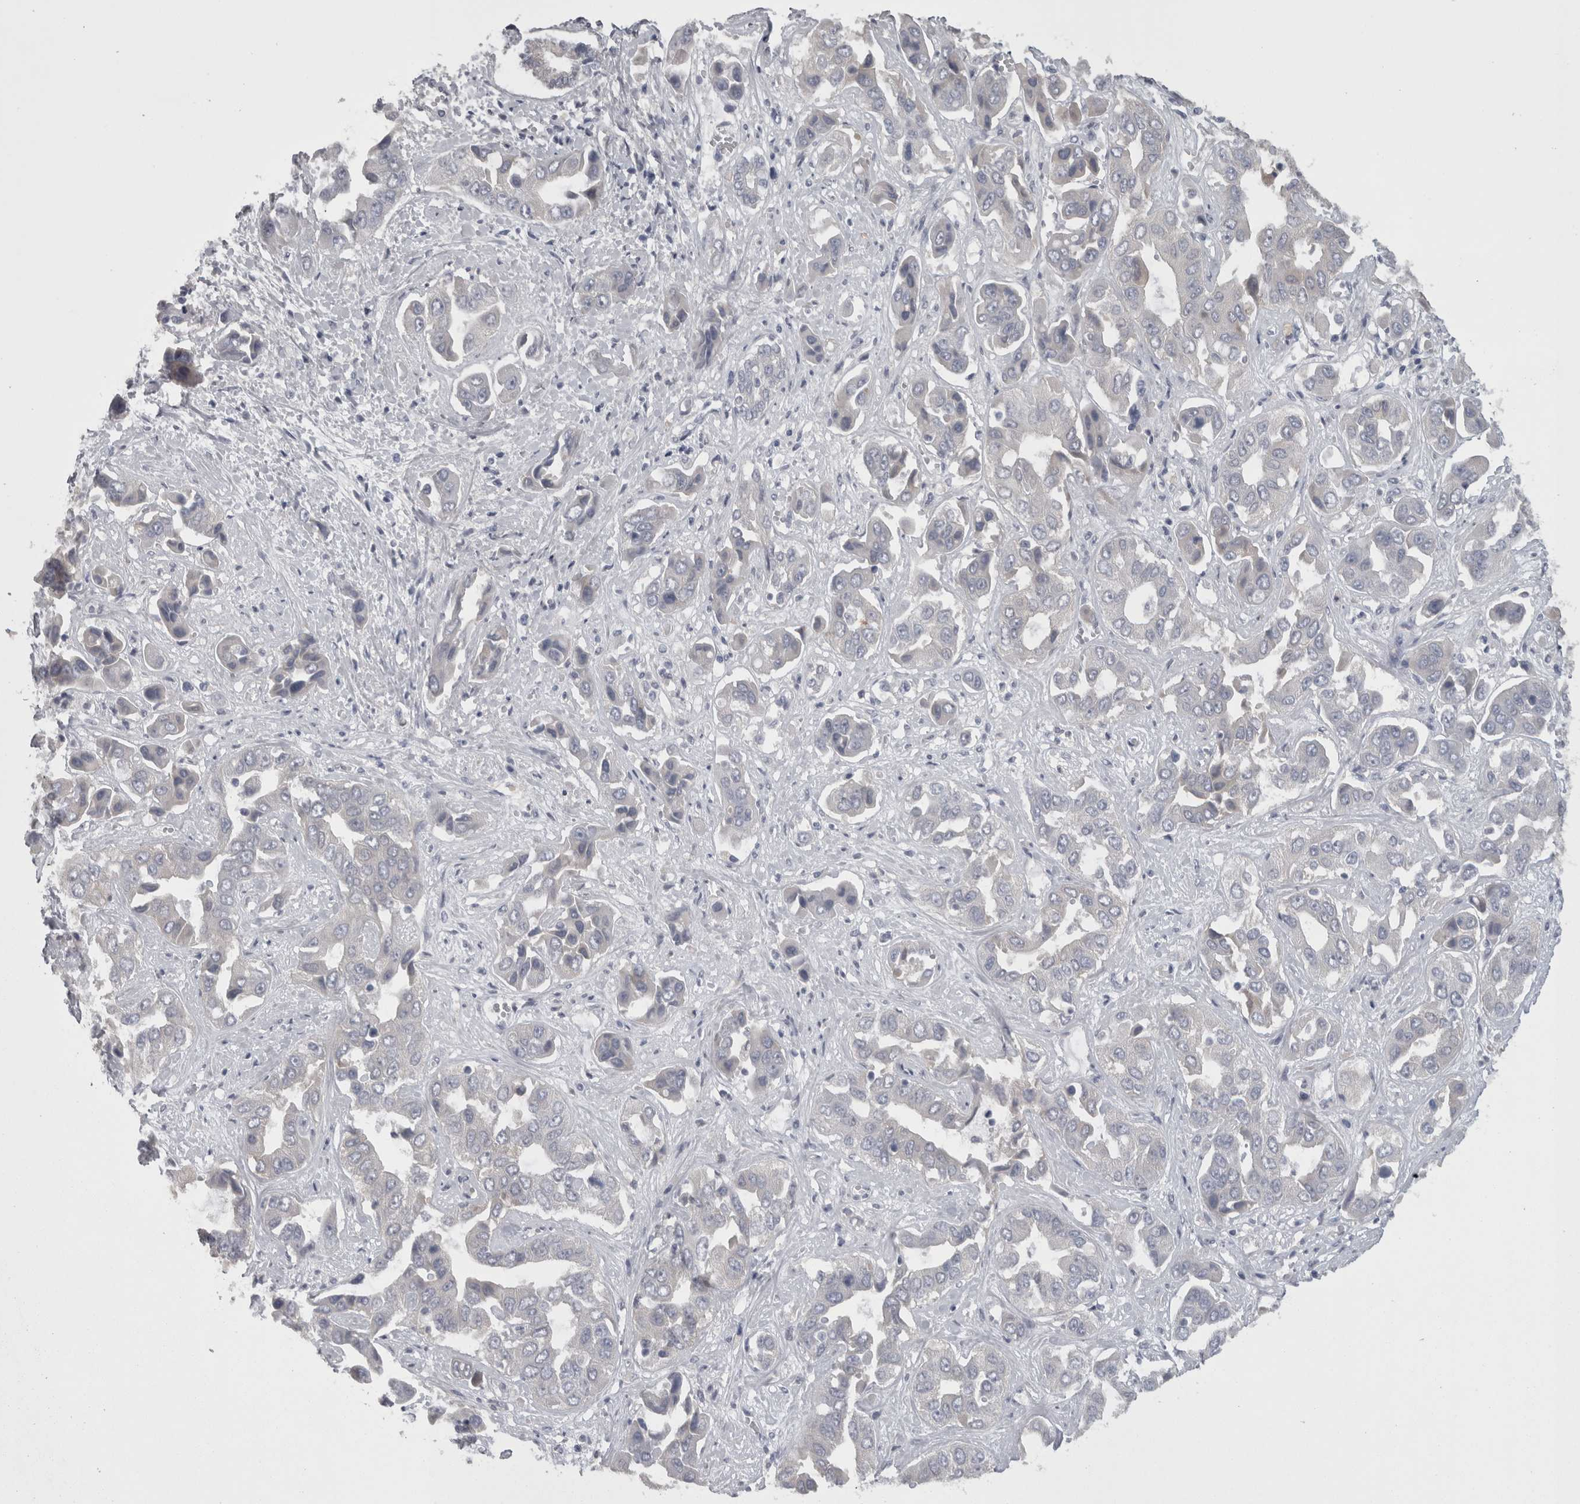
{"staining": {"intensity": "negative", "quantity": "none", "location": "none"}, "tissue": "liver cancer", "cell_type": "Tumor cells", "image_type": "cancer", "snomed": [{"axis": "morphology", "description": "Cholangiocarcinoma"}, {"axis": "topography", "description": "Liver"}], "caption": "Immunohistochemistry (IHC) photomicrograph of cholangiocarcinoma (liver) stained for a protein (brown), which reveals no expression in tumor cells. (DAB immunohistochemistry (IHC), high magnification).", "gene": "CAMK2D", "patient": {"sex": "female", "age": 52}}